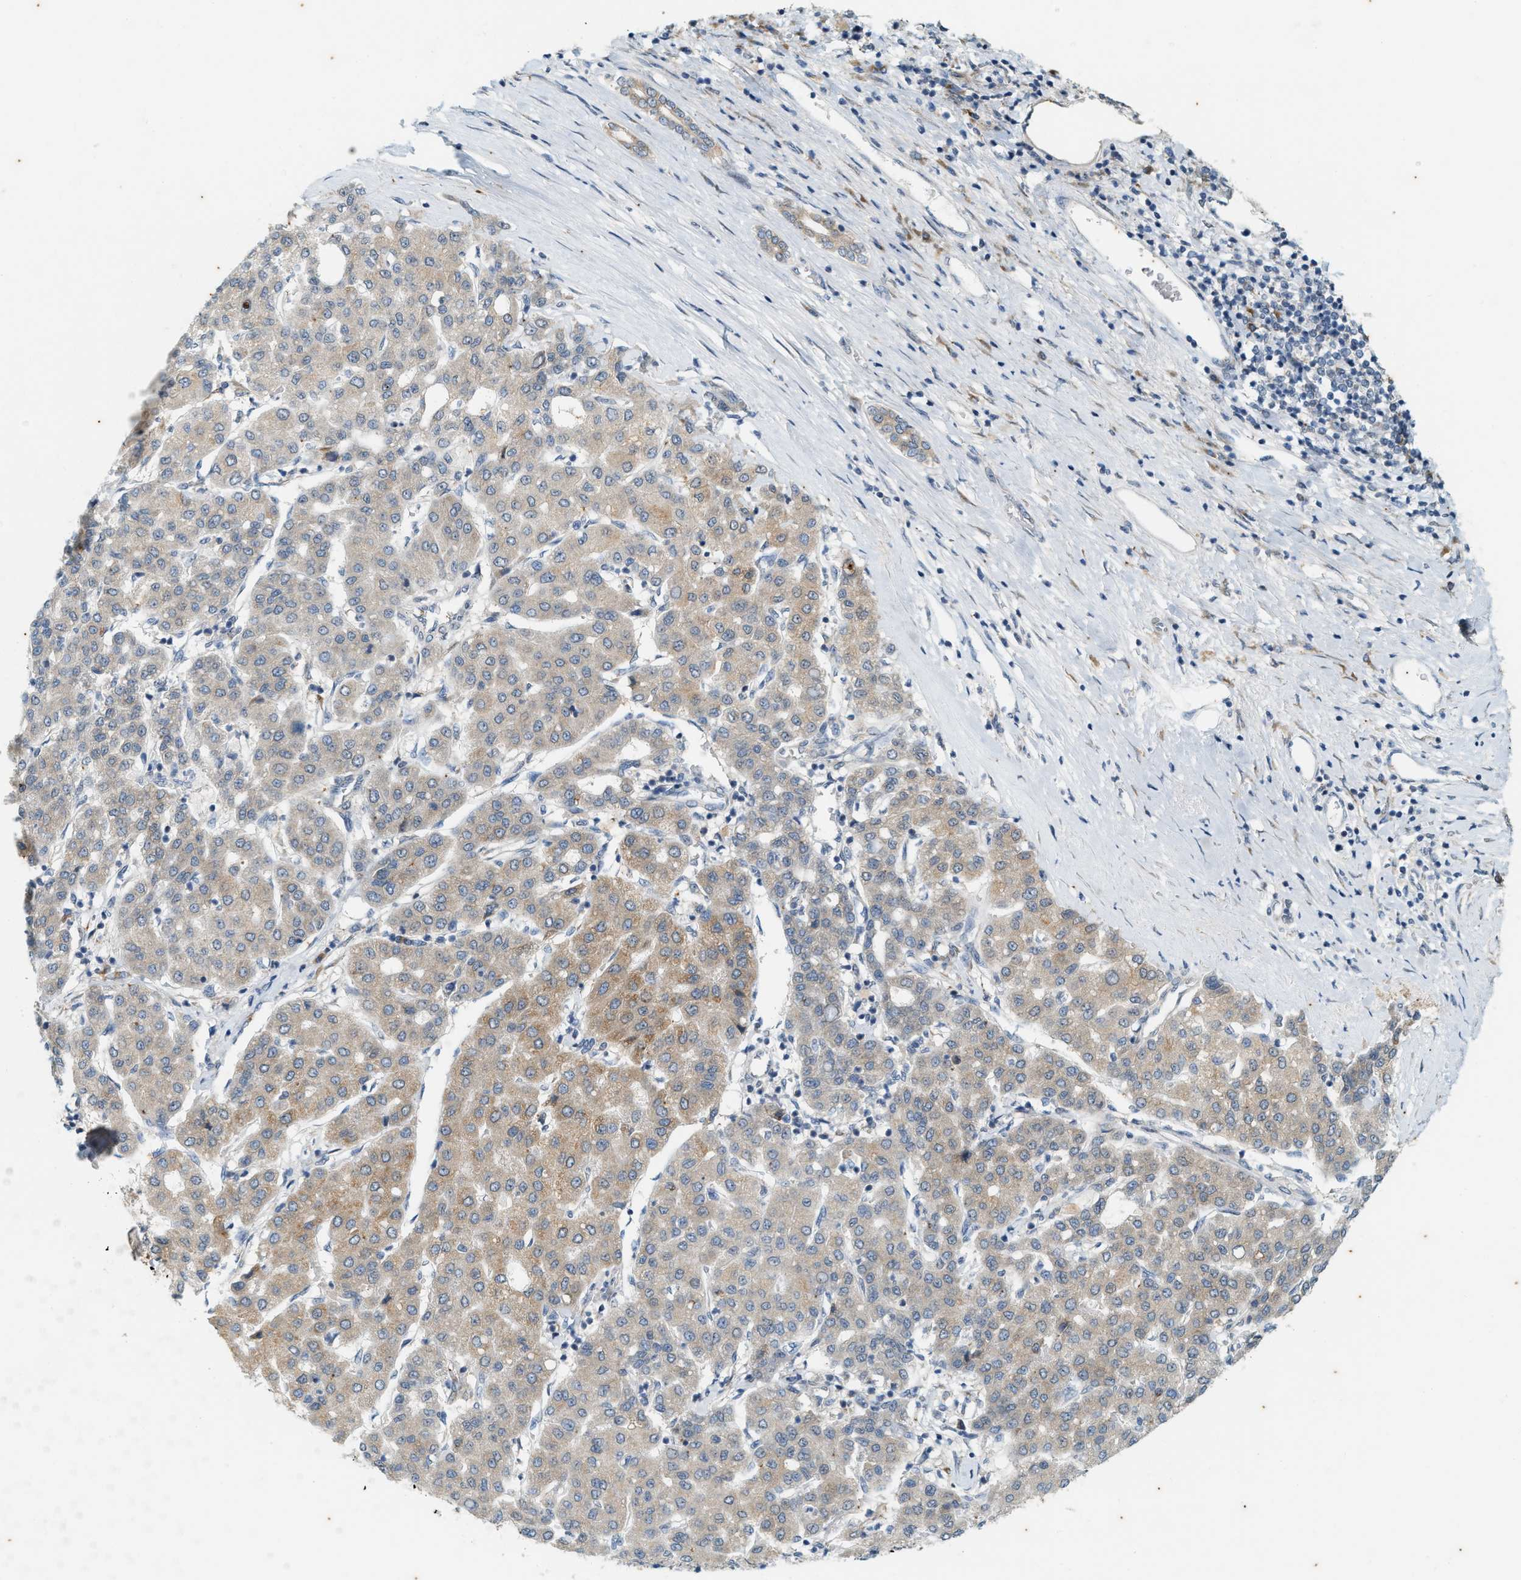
{"staining": {"intensity": "weak", "quantity": "25%-75%", "location": "cytoplasmic/membranous"}, "tissue": "liver cancer", "cell_type": "Tumor cells", "image_type": "cancer", "snomed": [{"axis": "morphology", "description": "Carcinoma, Hepatocellular, NOS"}, {"axis": "topography", "description": "Liver"}], "caption": "The immunohistochemical stain shows weak cytoplasmic/membranous expression in tumor cells of hepatocellular carcinoma (liver) tissue.", "gene": "CHPF2", "patient": {"sex": "male", "age": 65}}